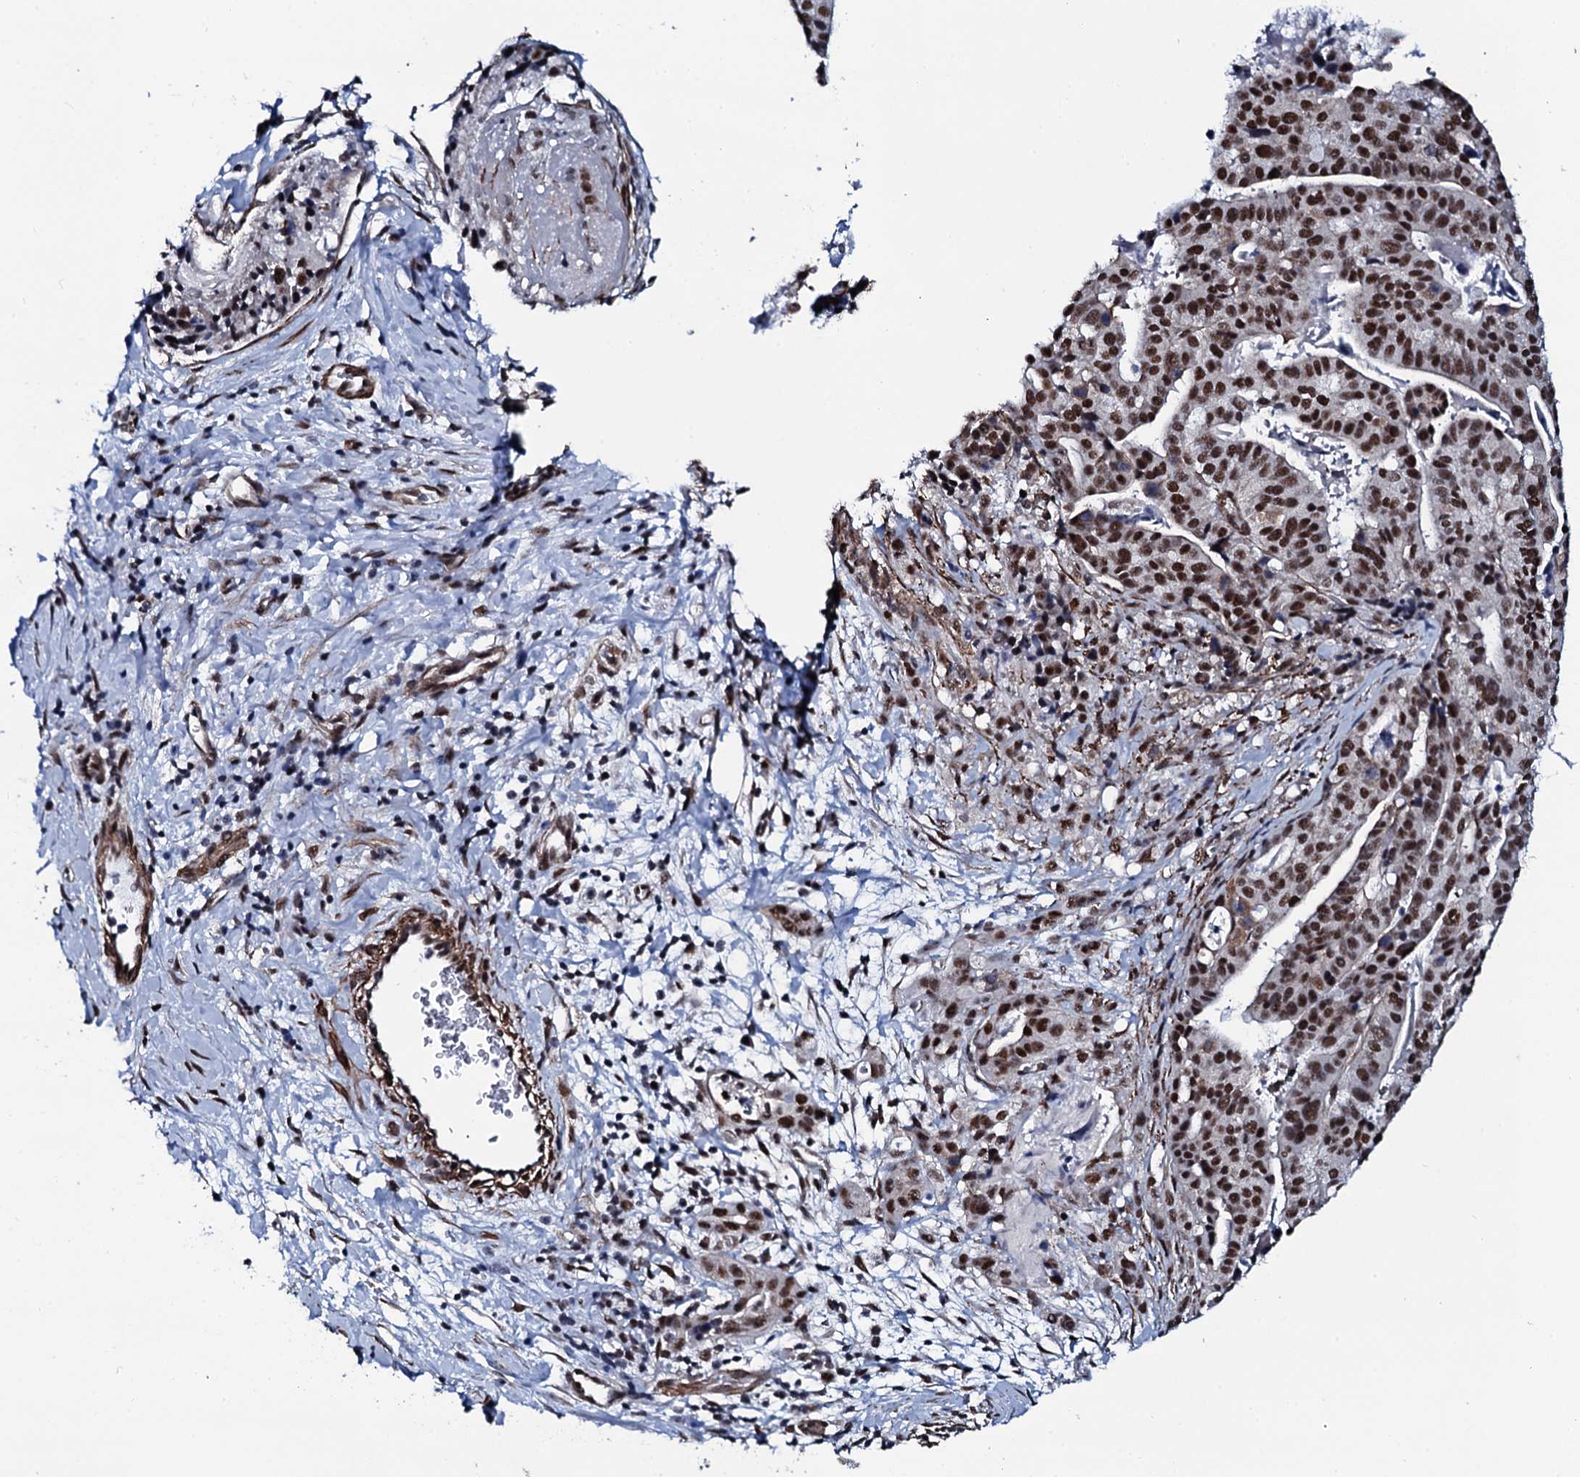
{"staining": {"intensity": "strong", "quantity": ">75%", "location": "nuclear"}, "tissue": "stomach cancer", "cell_type": "Tumor cells", "image_type": "cancer", "snomed": [{"axis": "morphology", "description": "Adenocarcinoma, NOS"}, {"axis": "topography", "description": "Stomach"}], "caption": "This is an image of immunohistochemistry staining of adenocarcinoma (stomach), which shows strong positivity in the nuclear of tumor cells.", "gene": "CWC15", "patient": {"sex": "male", "age": 48}}